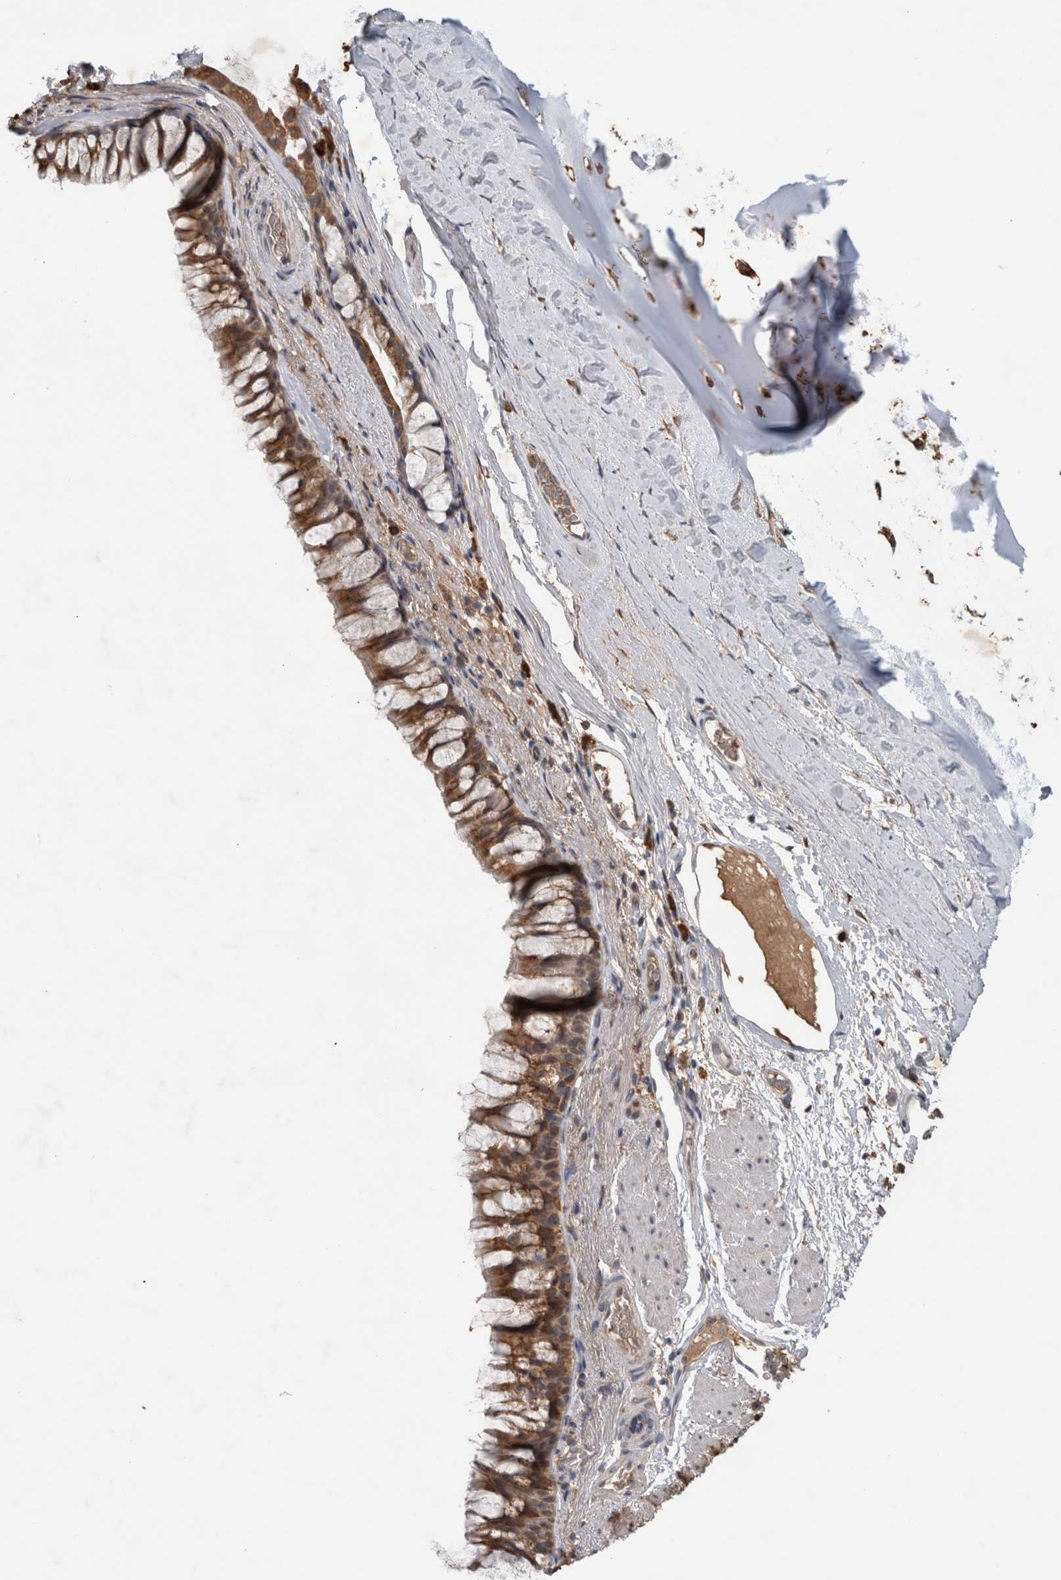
{"staining": {"intensity": "moderate", "quantity": ">75%", "location": "cytoplasmic/membranous"}, "tissue": "bronchus", "cell_type": "Respiratory epithelial cells", "image_type": "normal", "snomed": [{"axis": "morphology", "description": "Normal tissue, NOS"}, {"axis": "topography", "description": "Cartilage tissue"}, {"axis": "topography", "description": "Bronchus"}], "caption": "The micrograph shows a brown stain indicating the presence of a protein in the cytoplasmic/membranous of respiratory epithelial cells in bronchus. The protein is stained brown, and the nuclei are stained in blue (DAB (3,3'-diaminobenzidine) IHC with brightfield microscopy, high magnification).", "gene": "ADGRL3", "patient": {"sex": "female", "age": 53}}